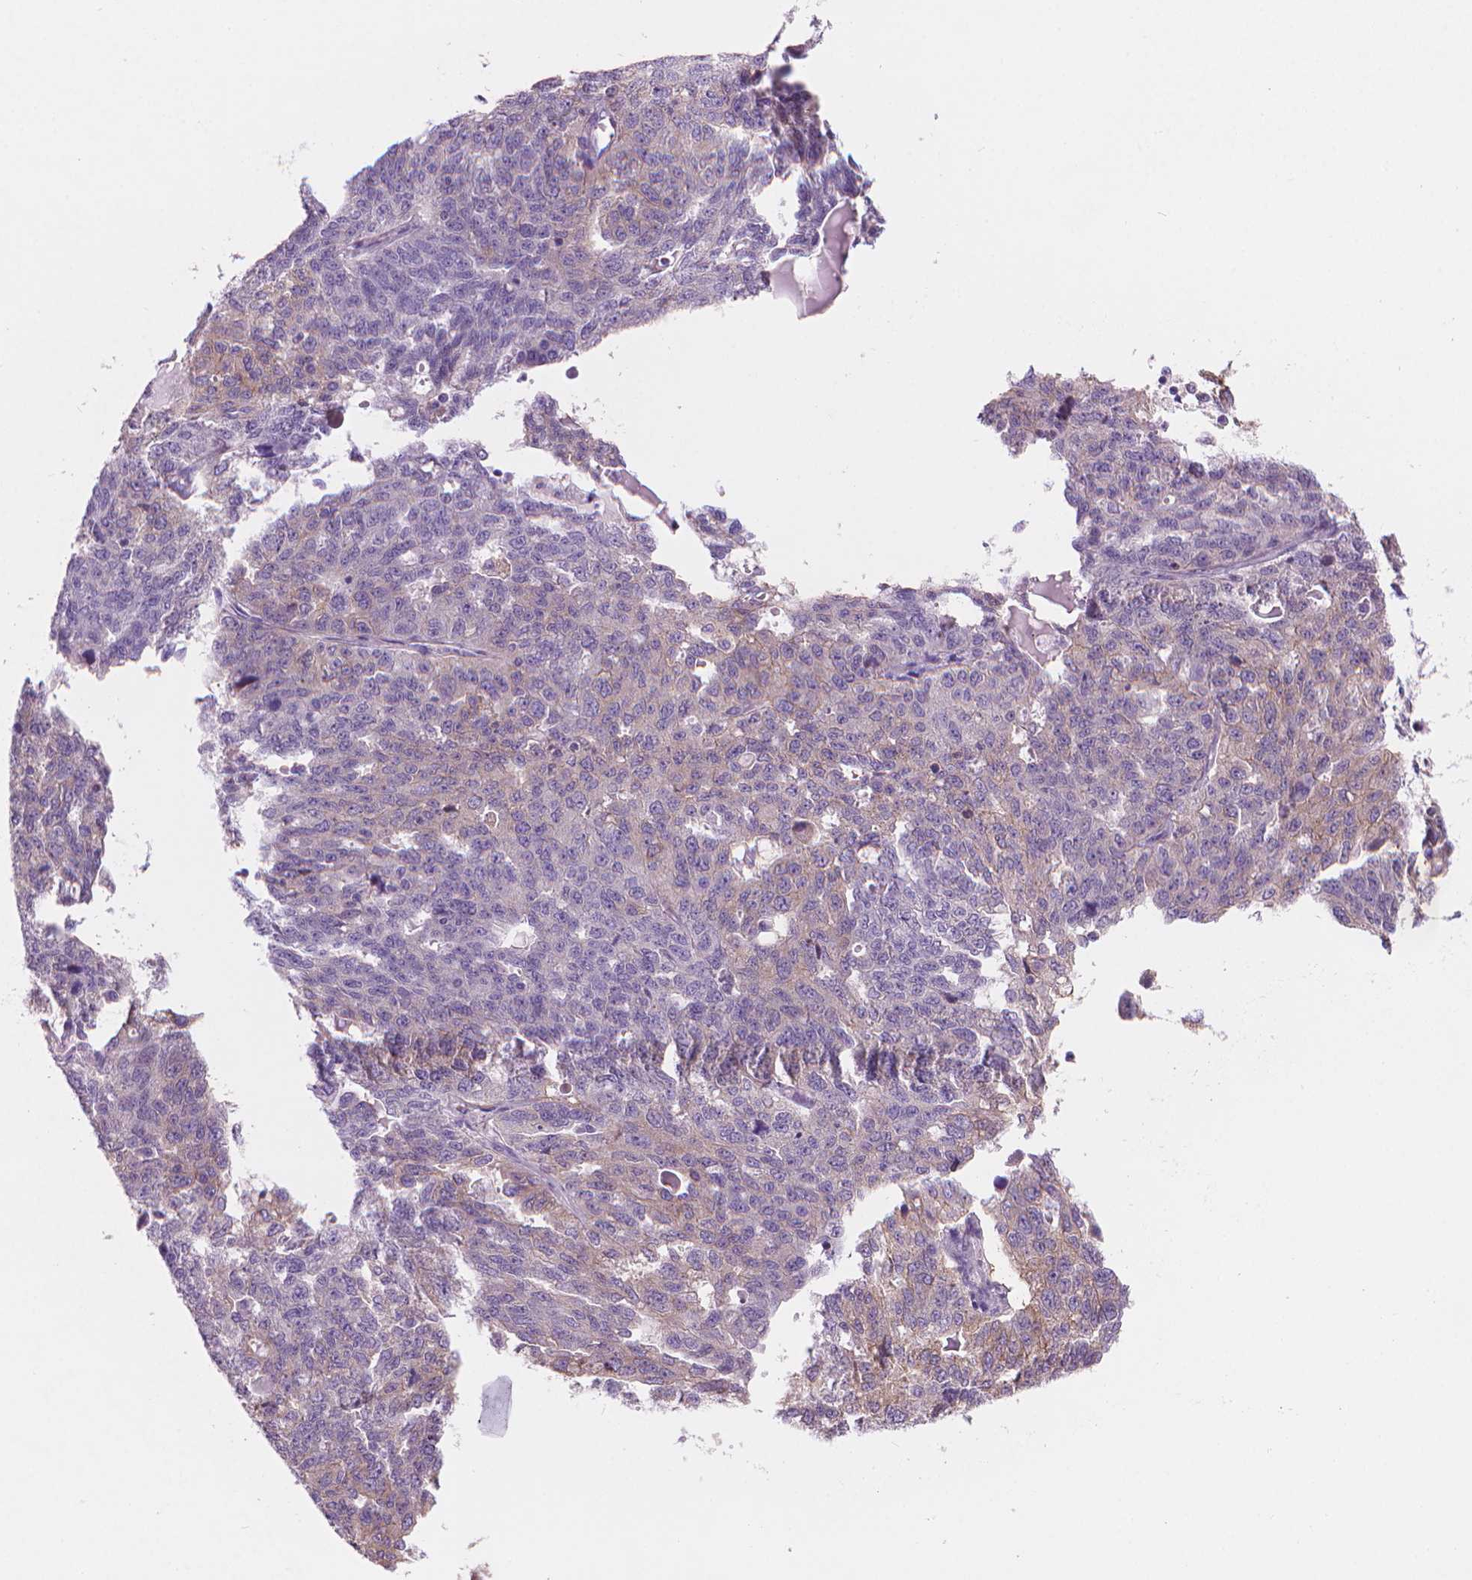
{"staining": {"intensity": "negative", "quantity": "none", "location": "none"}, "tissue": "ovarian cancer", "cell_type": "Tumor cells", "image_type": "cancer", "snomed": [{"axis": "morphology", "description": "Cystadenocarcinoma, serous, NOS"}, {"axis": "topography", "description": "Ovary"}], "caption": "Human serous cystadenocarcinoma (ovarian) stained for a protein using immunohistochemistry reveals no positivity in tumor cells.", "gene": "ENSG00000187186", "patient": {"sex": "female", "age": 71}}